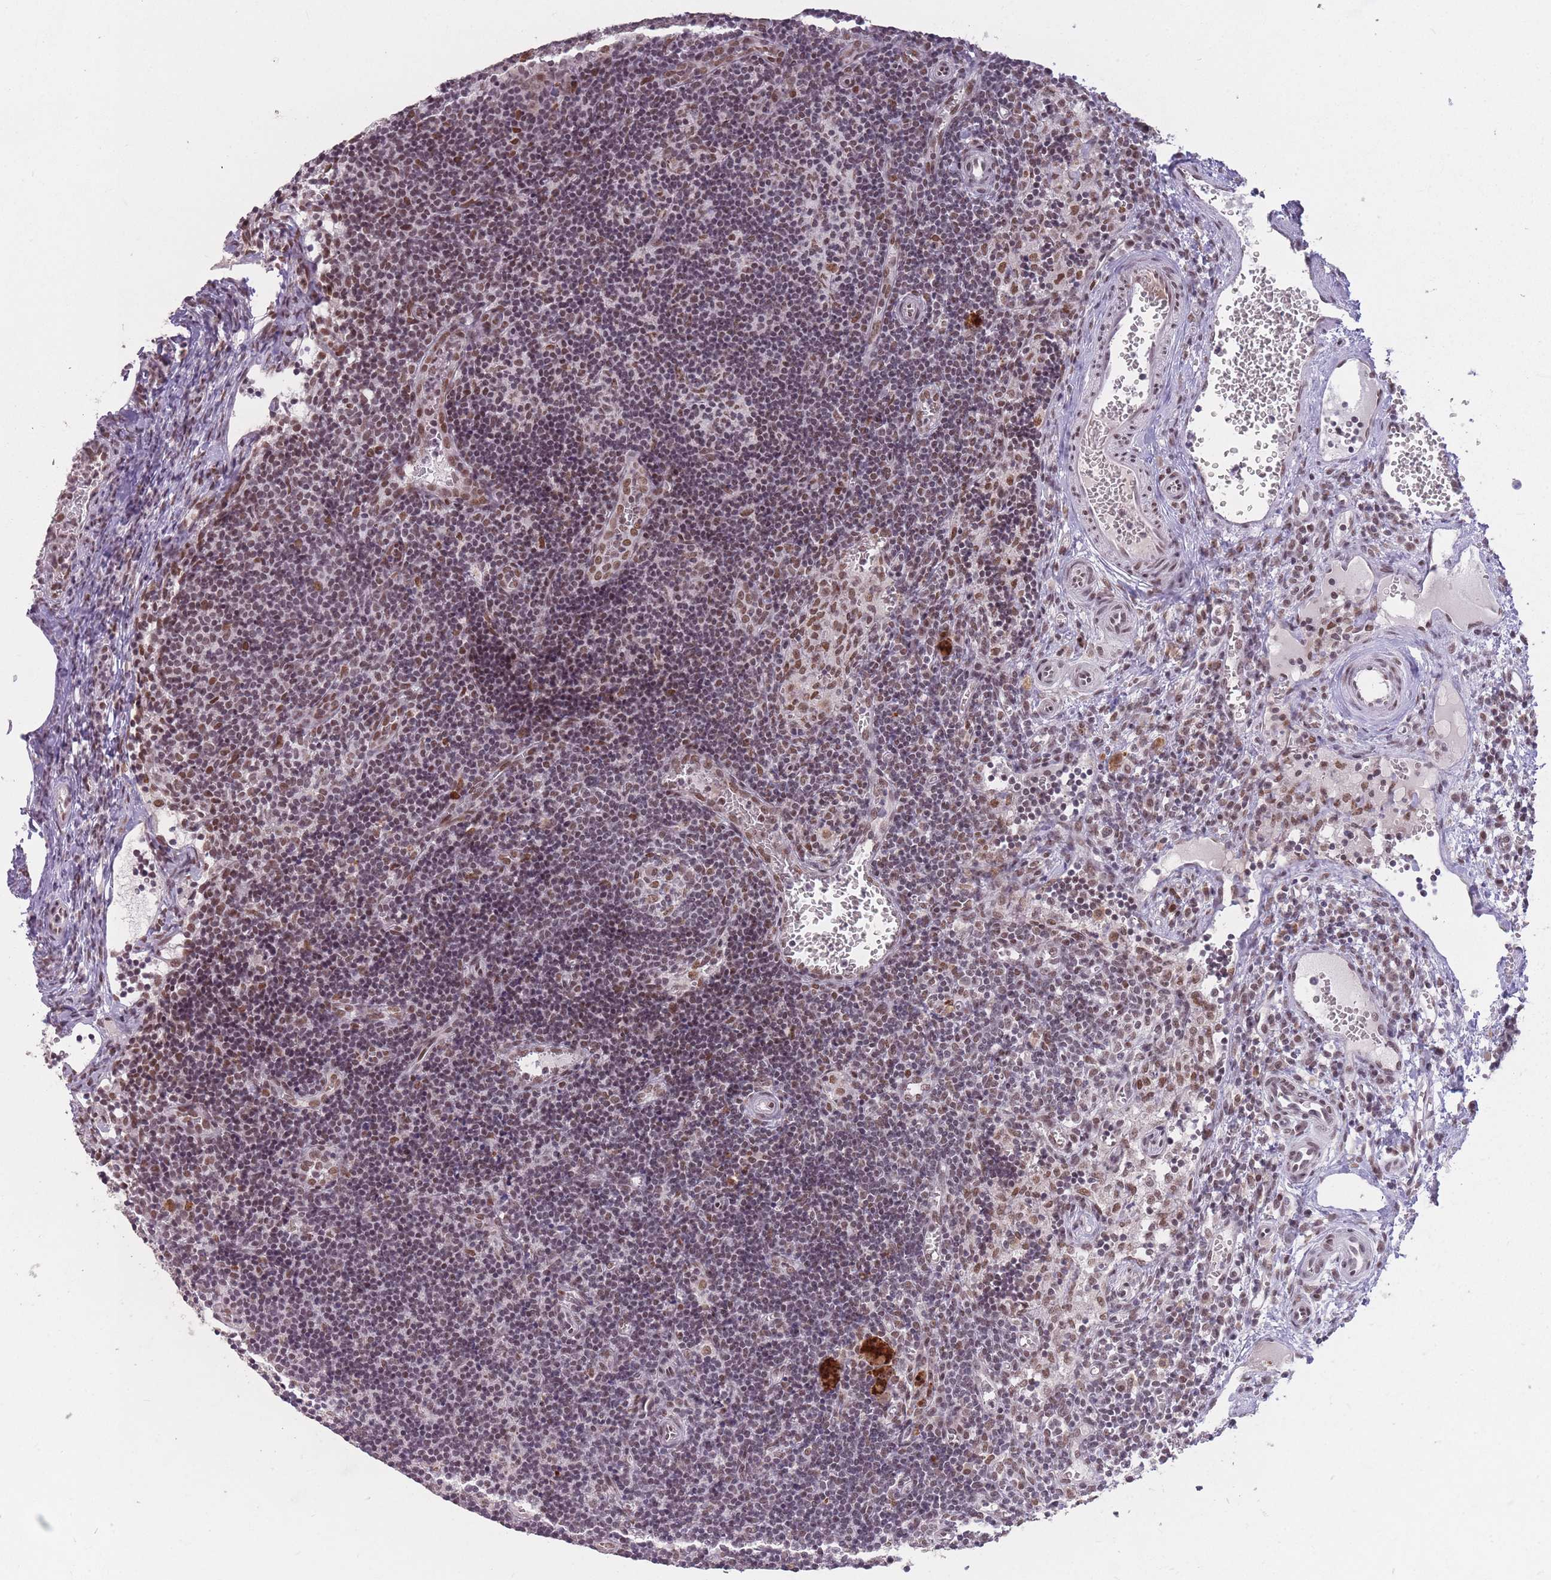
{"staining": {"intensity": "weak", "quantity": "<25%", "location": "nuclear"}, "tissue": "lymph node", "cell_type": "Germinal center cells", "image_type": "normal", "snomed": [{"axis": "morphology", "description": "Normal tissue, NOS"}, {"axis": "topography", "description": "Lymph node"}], "caption": "Immunohistochemical staining of normal lymph node demonstrates no significant positivity in germinal center cells. (DAB immunohistochemistry (IHC) visualized using brightfield microscopy, high magnification).", "gene": "HNRNPUL1", "patient": {"sex": "female", "age": 37}}